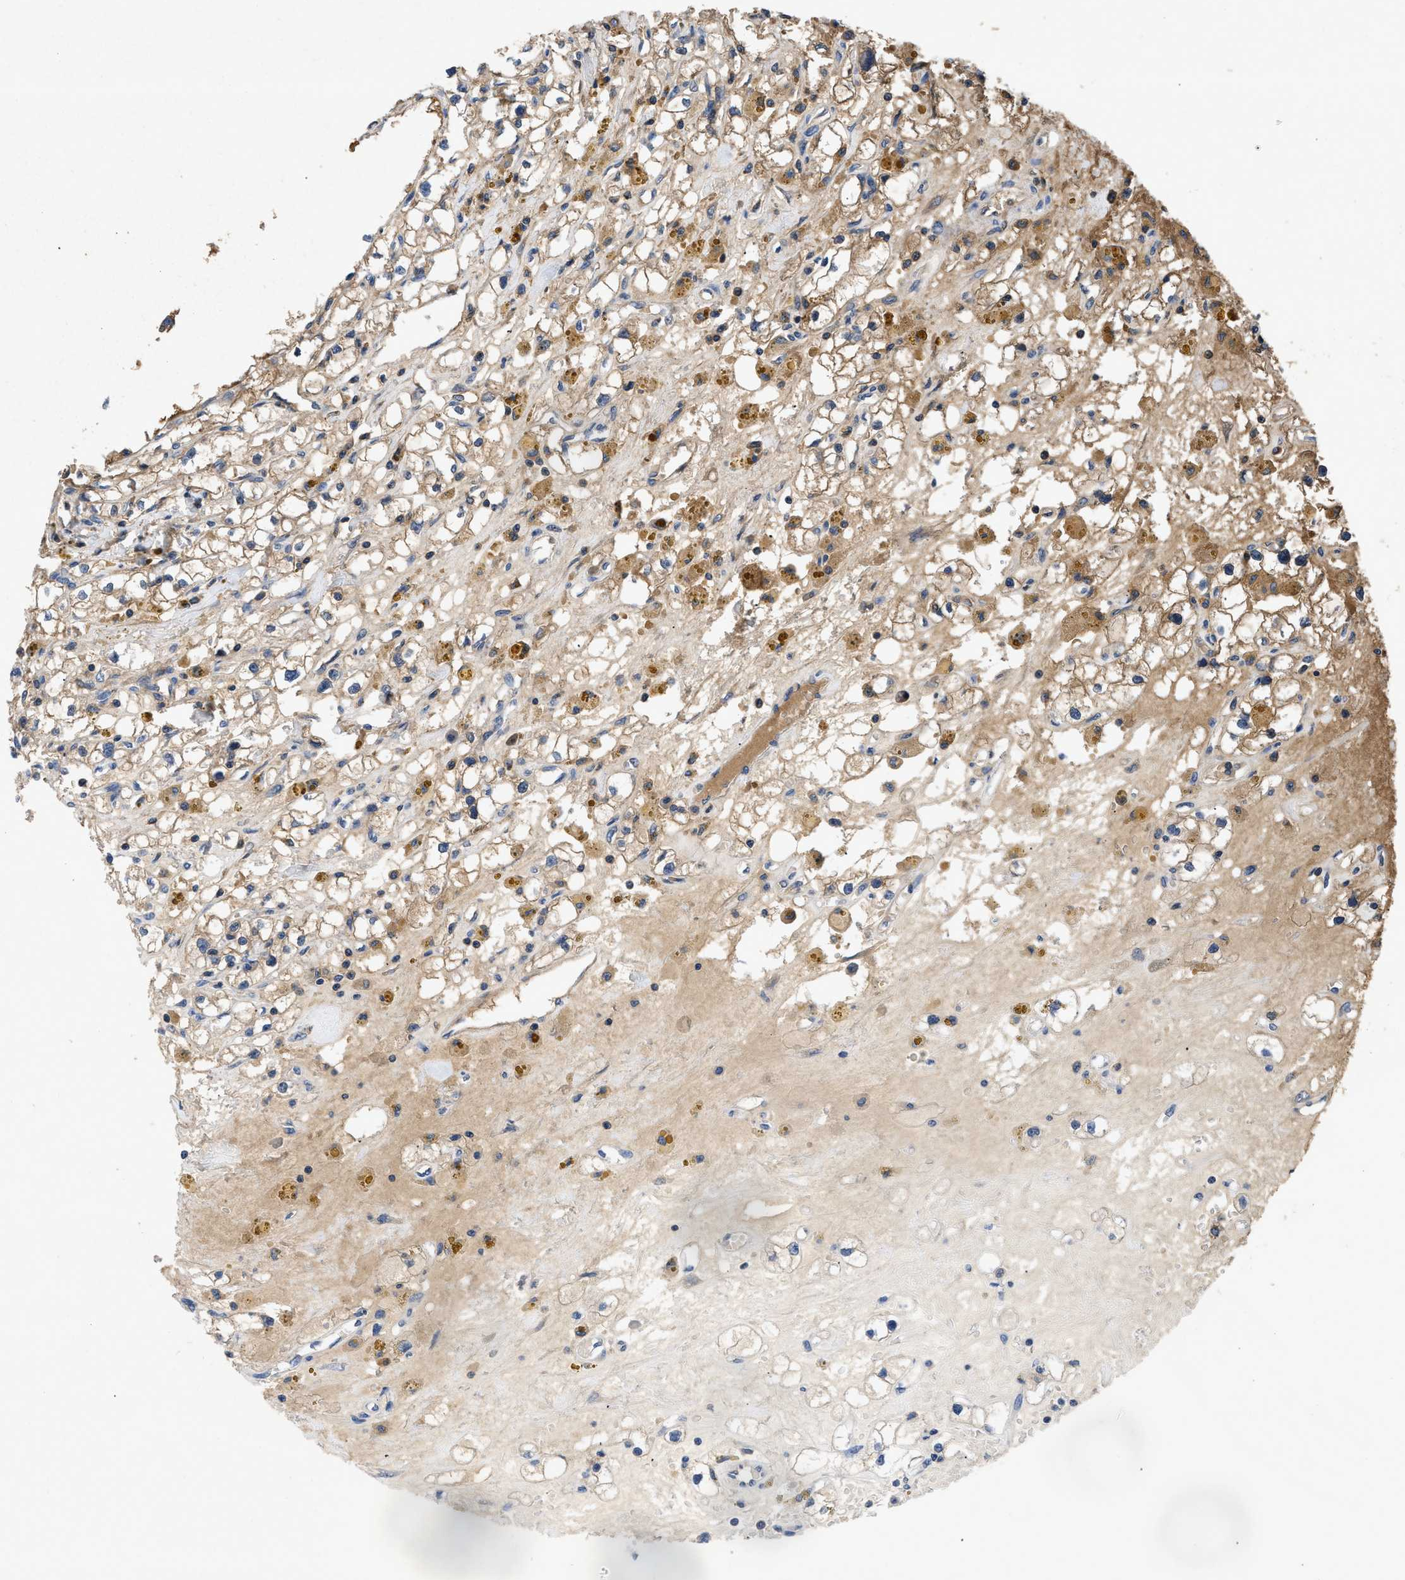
{"staining": {"intensity": "moderate", "quantity": ">75%", "location": "cytoplasmic/membranous"}, "tissue": "renal cancer", "cell_type": "Tumor cells", "image_type": "cancer", "snomed": [{"axis": "morphology", "description": "Adenocarcinoma, NOS"}, {"axis": "topography", "description": "Kidney"}], "caption": "Immunohistochemical staining of human renal adenocarcinoma exhibits medium levels of moderate cytoplasmic/membranous expression in about >75% of tumor cells. Using DAB (3,3'-diaminobenzidine) (brown) and hematoxylin (blue) stains, captured at high magnification using brightfield microscopy.", "gene": "VPS4A", "patient": {"sex": "male", "age": 56}}